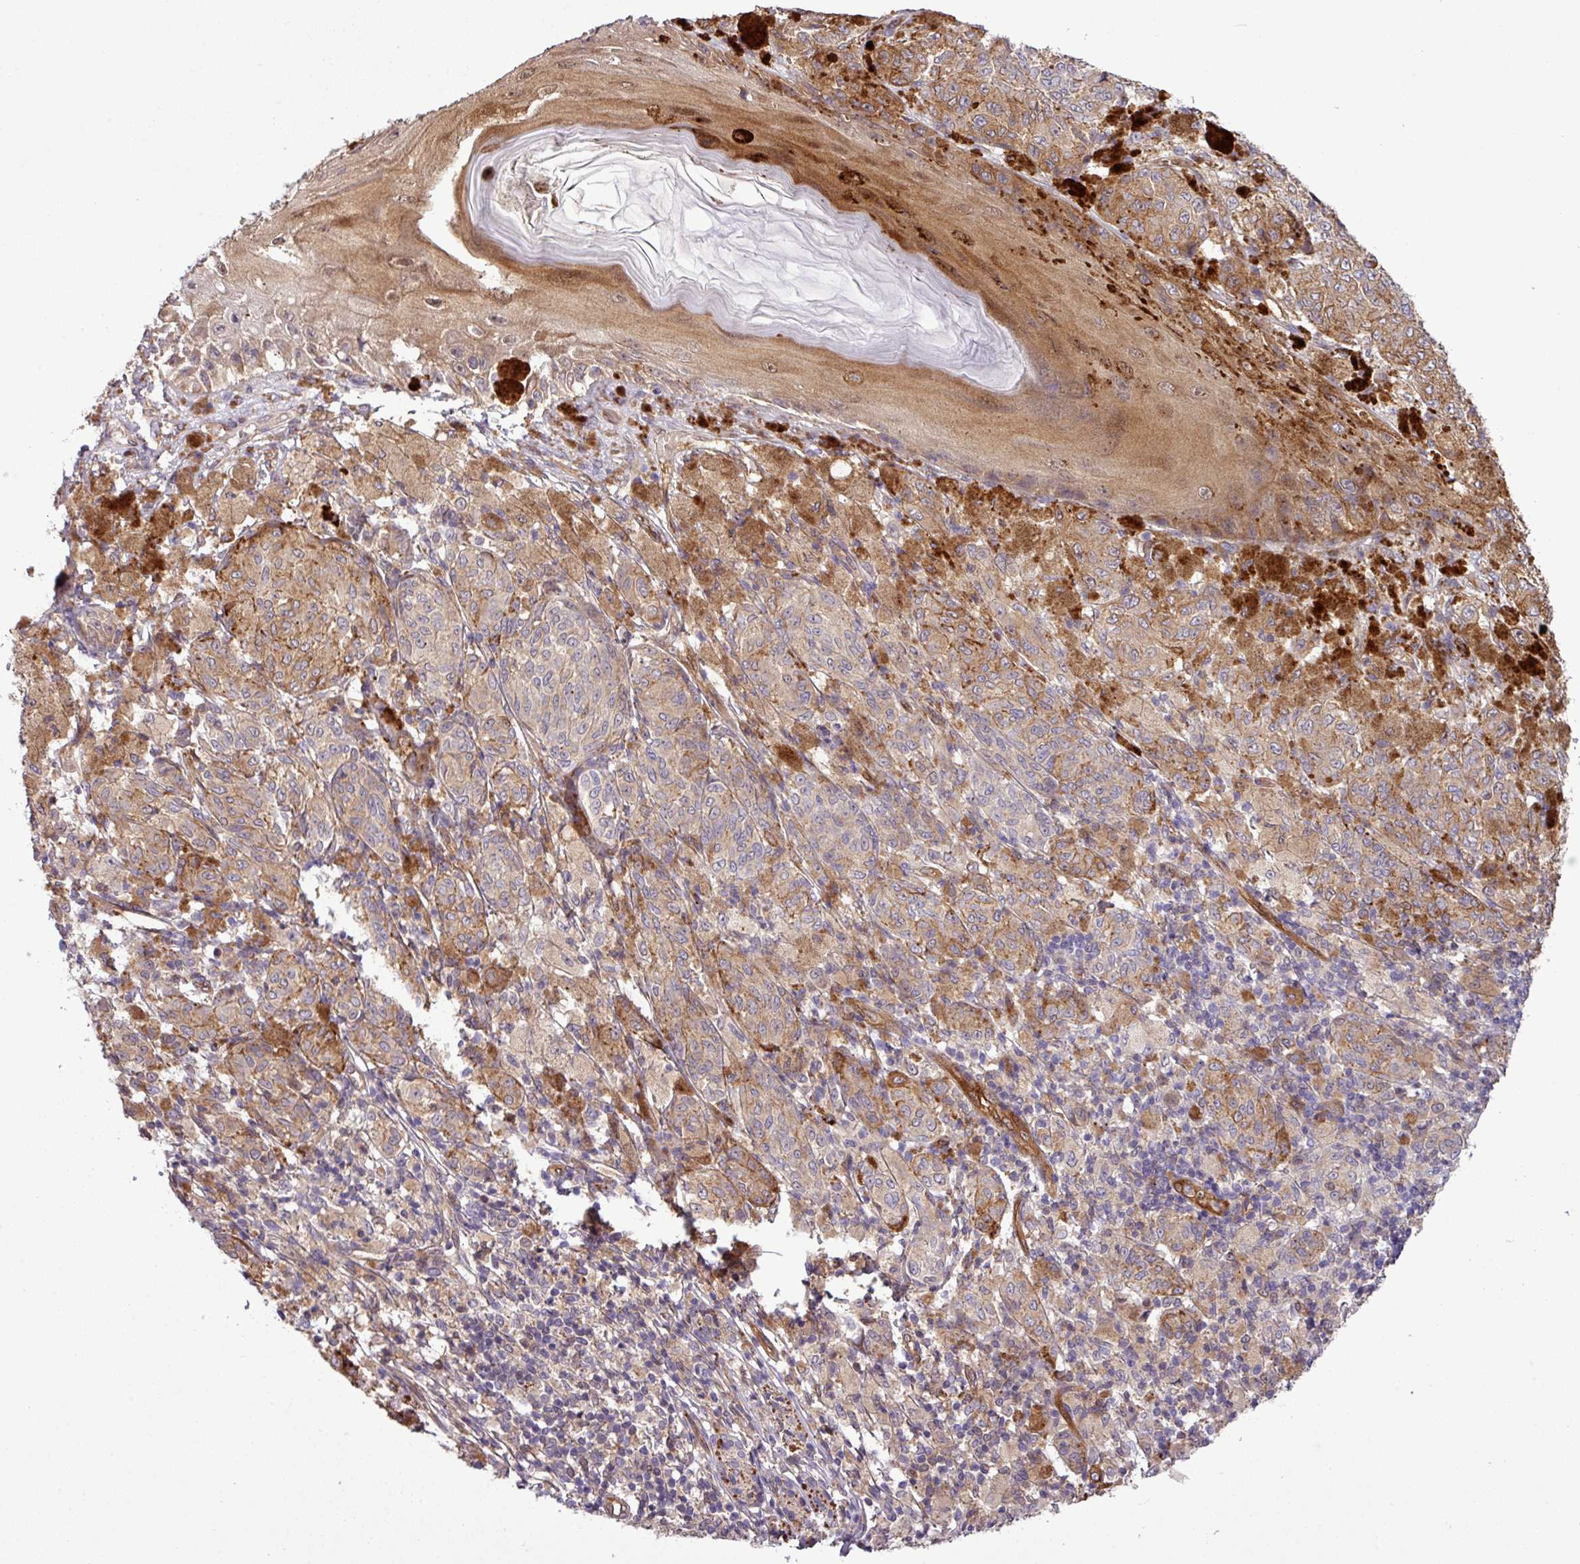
{"staining": {"intensity": "moderate", "quantity": ">75%", "location": "cytoplasmic/membranous"}, "tissue": "melanoma", "cell_type": "Tumor cells", "image_type": "cancer", "snomed": [{"axis": "morphology", "description": "Malignant melanoma, NOS"}, {"axis": "topography", "description": "Skin"}], "caption": "Protein staining of melanoma tissue shows moderate cytoplasmic/membranous staining in approximately >75% of tumor cells.", "gene": "CARHSP1", "patient": {"sex": "male", "age": 42}}